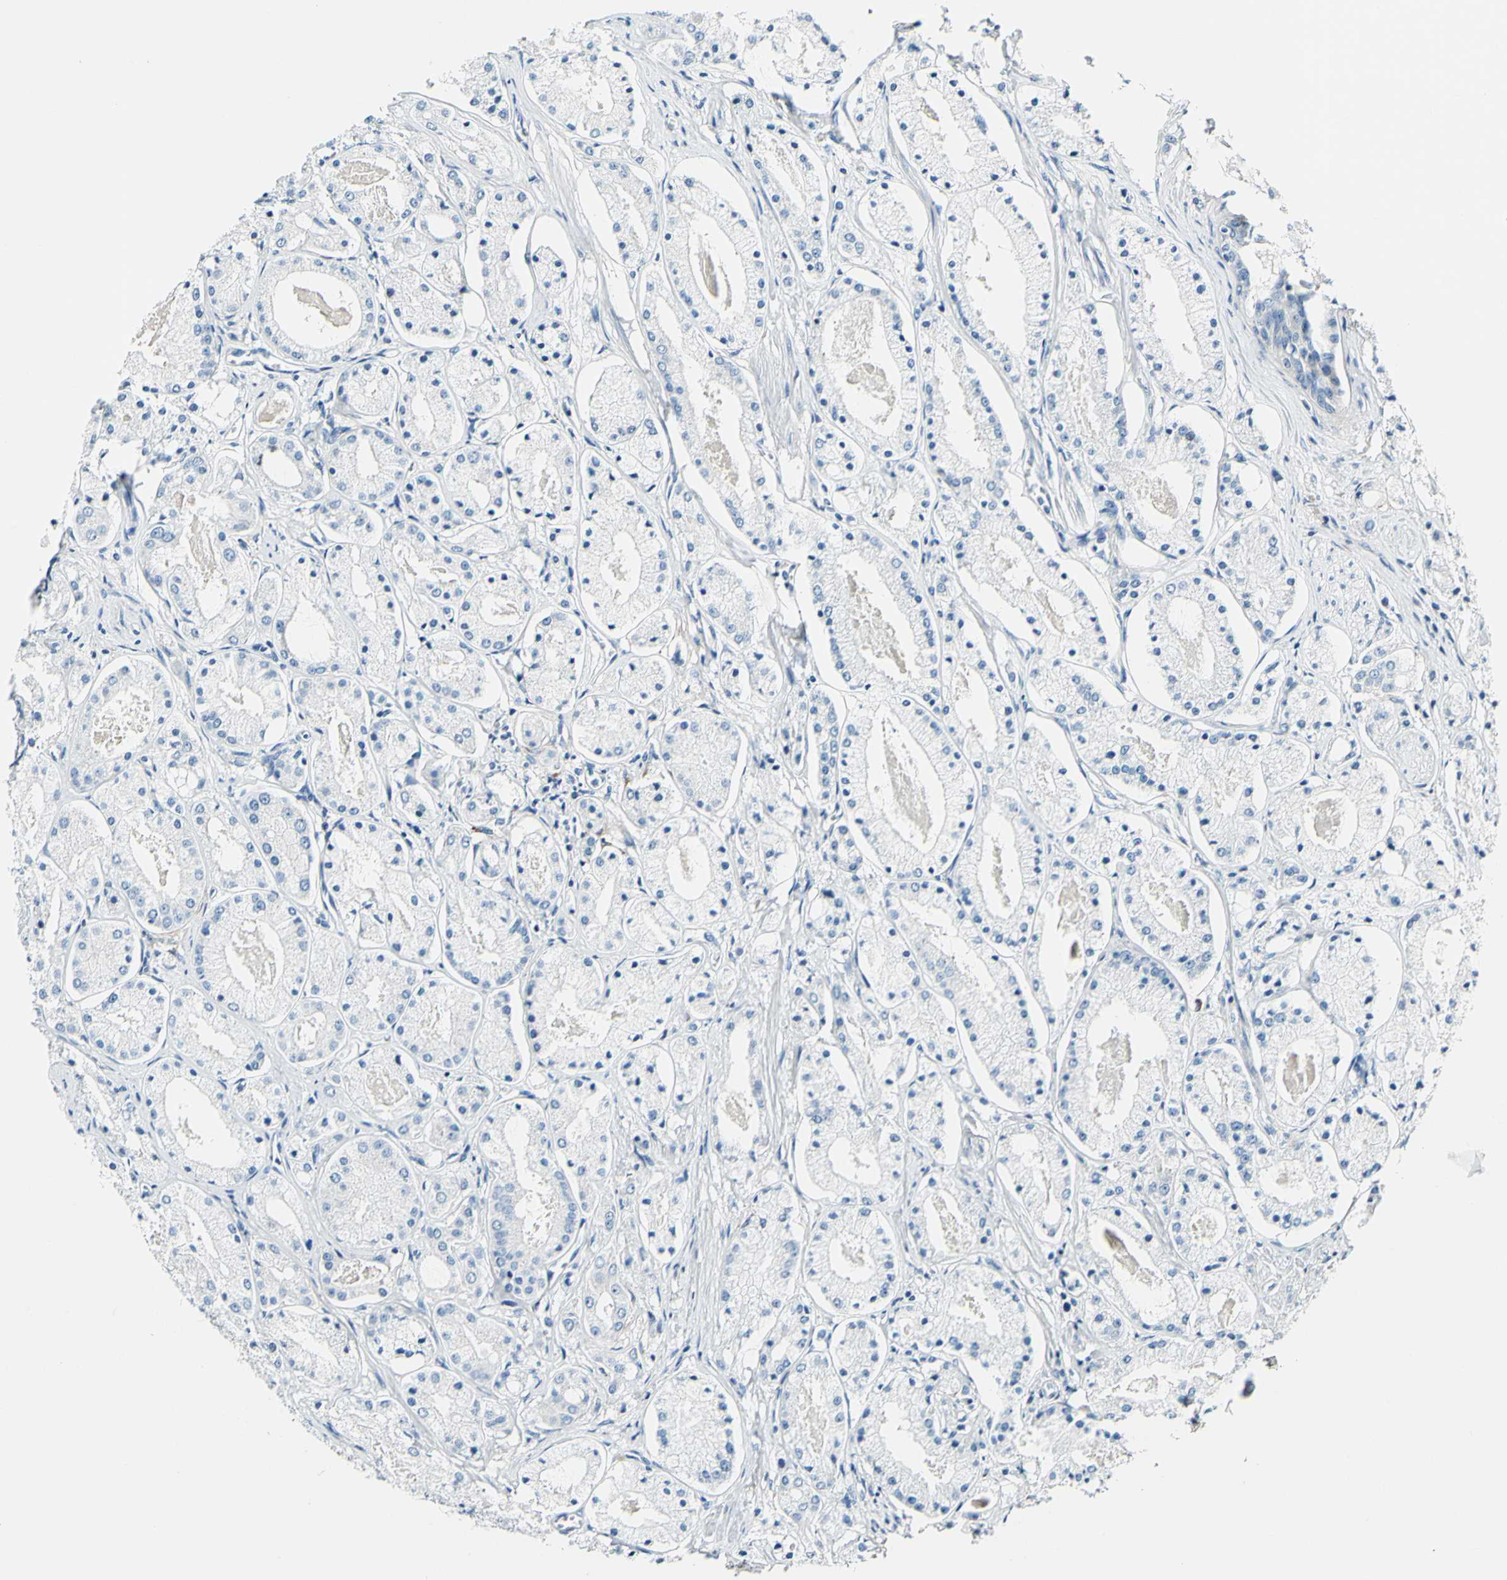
{"staining": {"intensity": "negative", "quantity": "none", "location": "none"}, "tissue": "prostate cancer", "cell_type": "Tumor cells", "image_type": "cancer", "snomed": [{"axis": "morphology", "description": "Adenocarcinoma, High grade"}, {"axis": "topography", "description": "Prostate"}], "caption": "Image shows no protein staining in tumor cells of adenocarcinoma (high-grade) (prostate) tissue.", "gene": "COL6A3", "patient": {"sex": "male", "age": 66}}